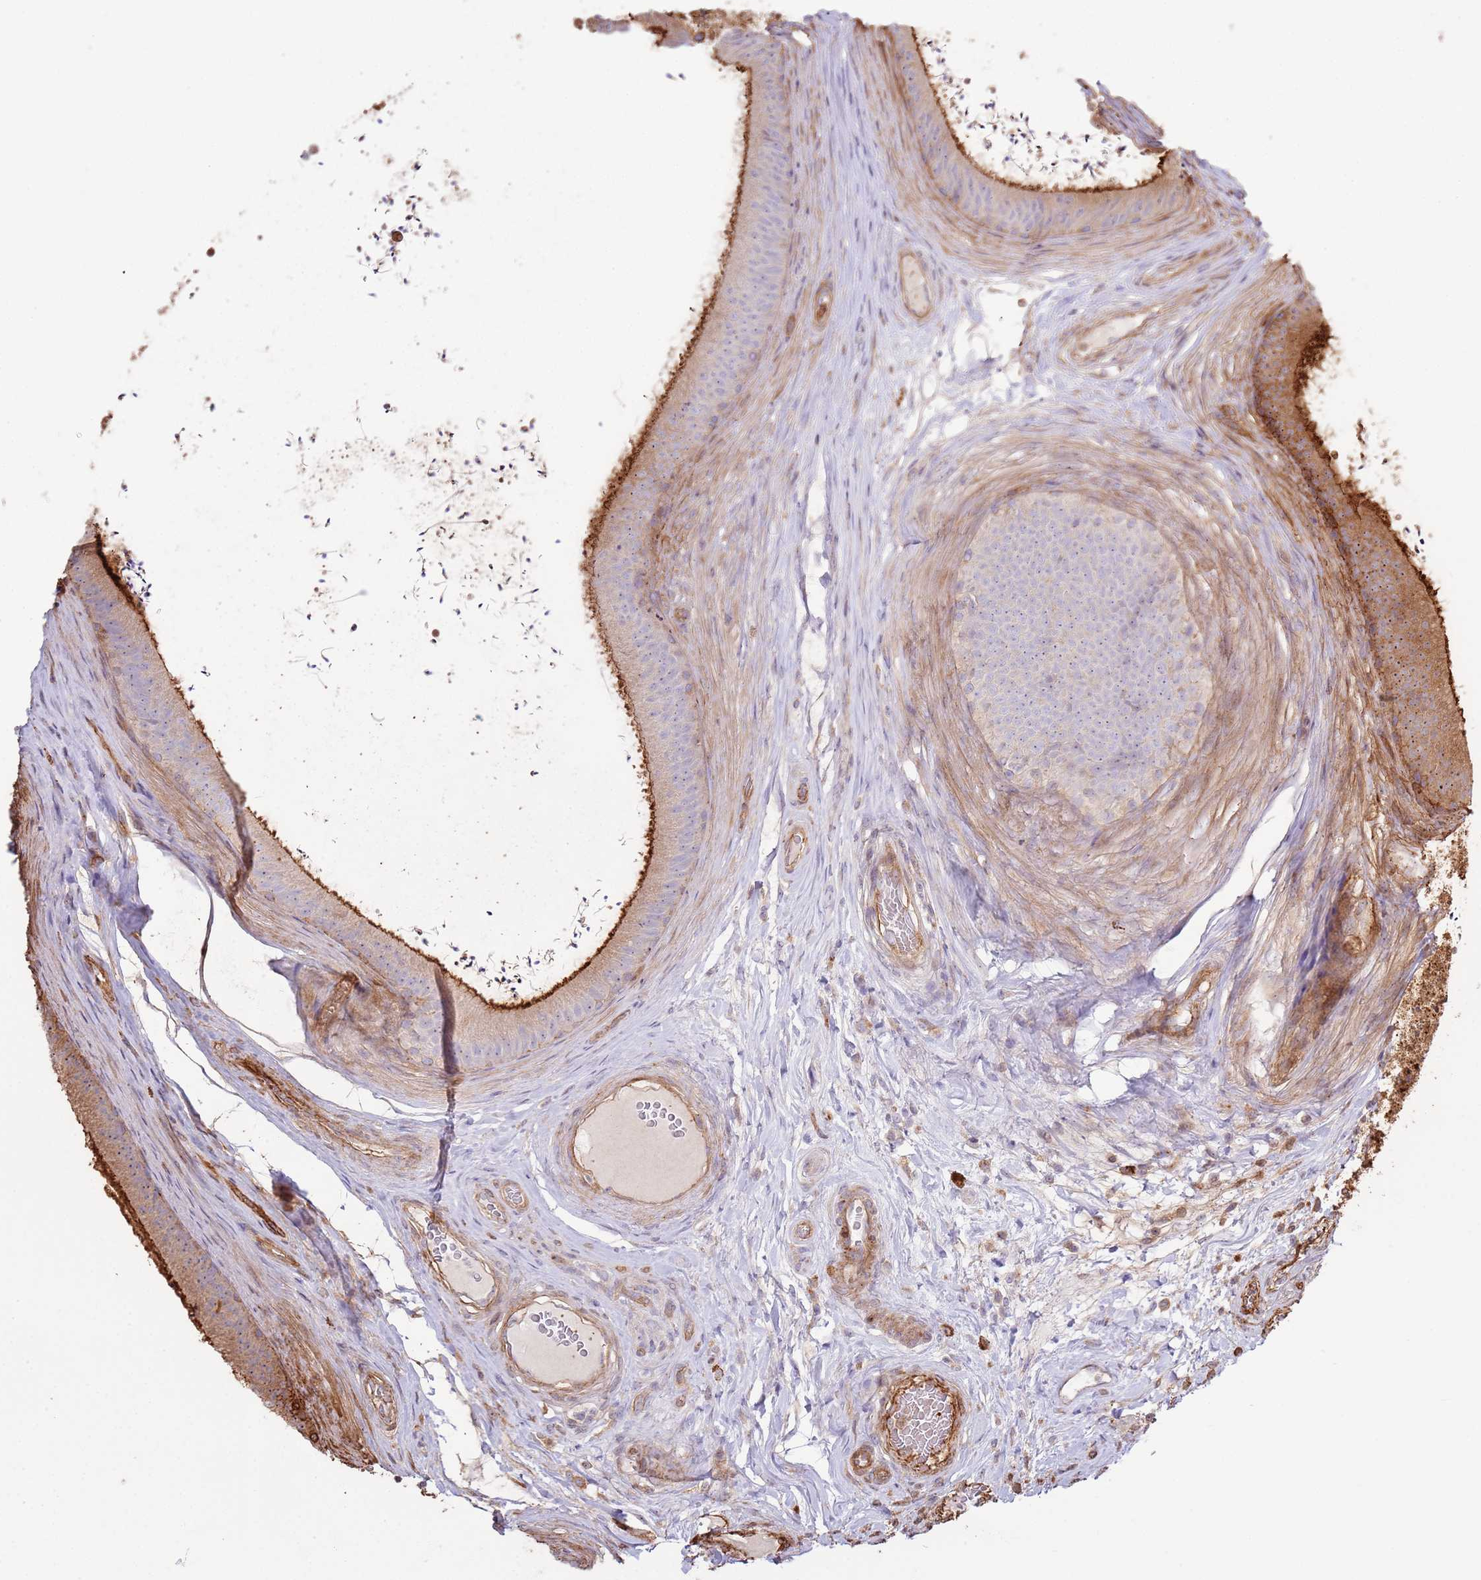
{"staining": {"intensity": "moderate", "quantity": "<25%", "location": "cytoplasmic/membranous"}, "tissue": "epididymis", "cell_type": "Glandular cells", "image_type": "normal", "snomed": [{"axis": "morphology", "description": "Normal tissue, NOS"}, {"axis": "topography", "description": "Testis"}, {"axis": "topography", "description": "Epididymis"}], "caption": "This is a micrograph of immunohistochemistry (IHC) staining of unremarkable epididymis, which shows moderate positivity in the cytoplasmic/membranous of glandular cells.", "gene": "NDUFAF4", "patient": {"sex": "male", "age": 41}}